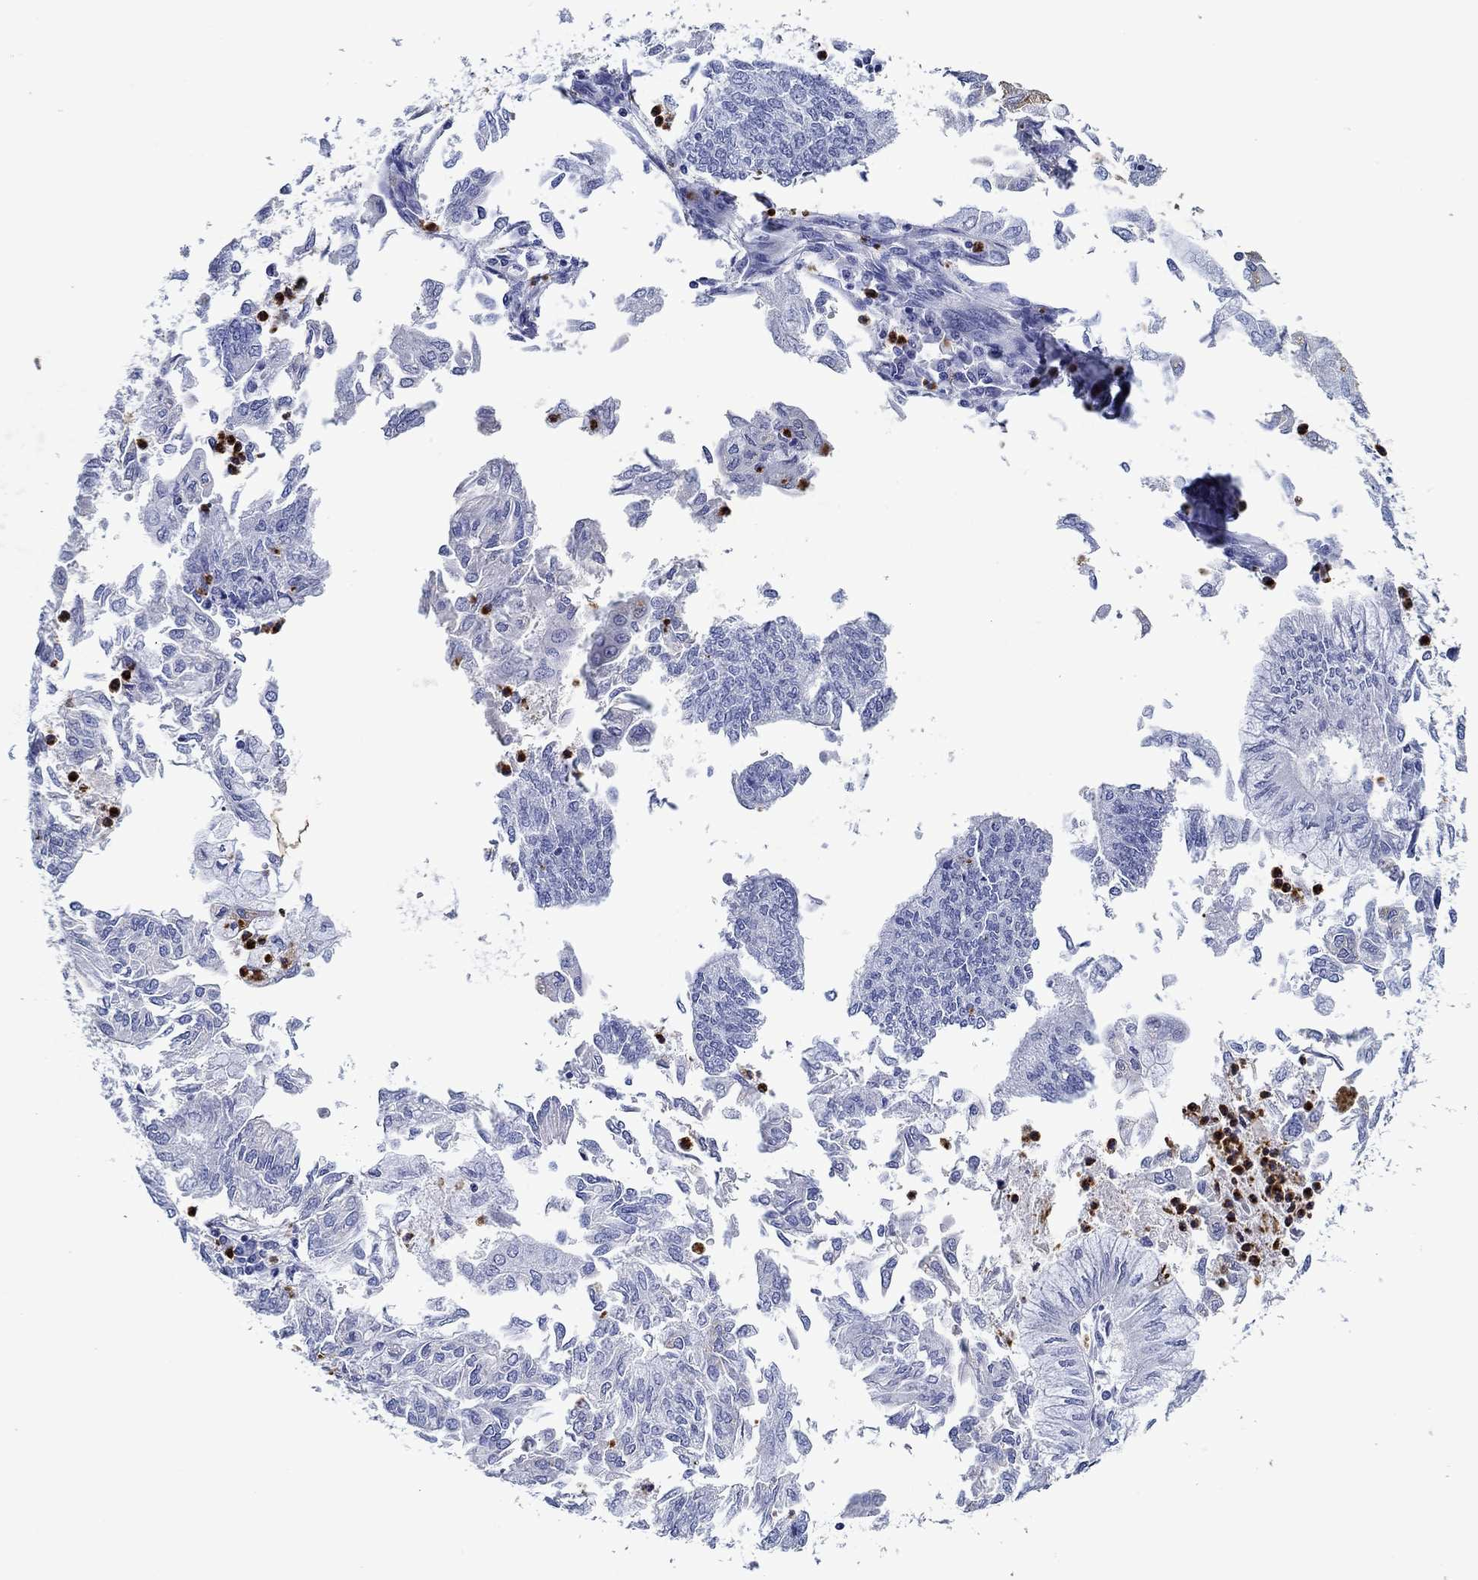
{"staining": {"intensity": "negative", "quantity": "none", "location": "none"}, "tissue": "endometrial cancer", "cell_type": "Tumor cells", "image_type": "cancer", "snomed": [{"axis": "morphology", "description": "Adenocarcinoma, NOS"}, {"axis": "topography", "description": "Endometrium"}], "caption": "An image of human endometrial adenocarcinoma is negative for staining in tumor cells. Nuclei are stained in blue.", "gene": "EPX", "patient": {"sex": "female", "age": 59}}